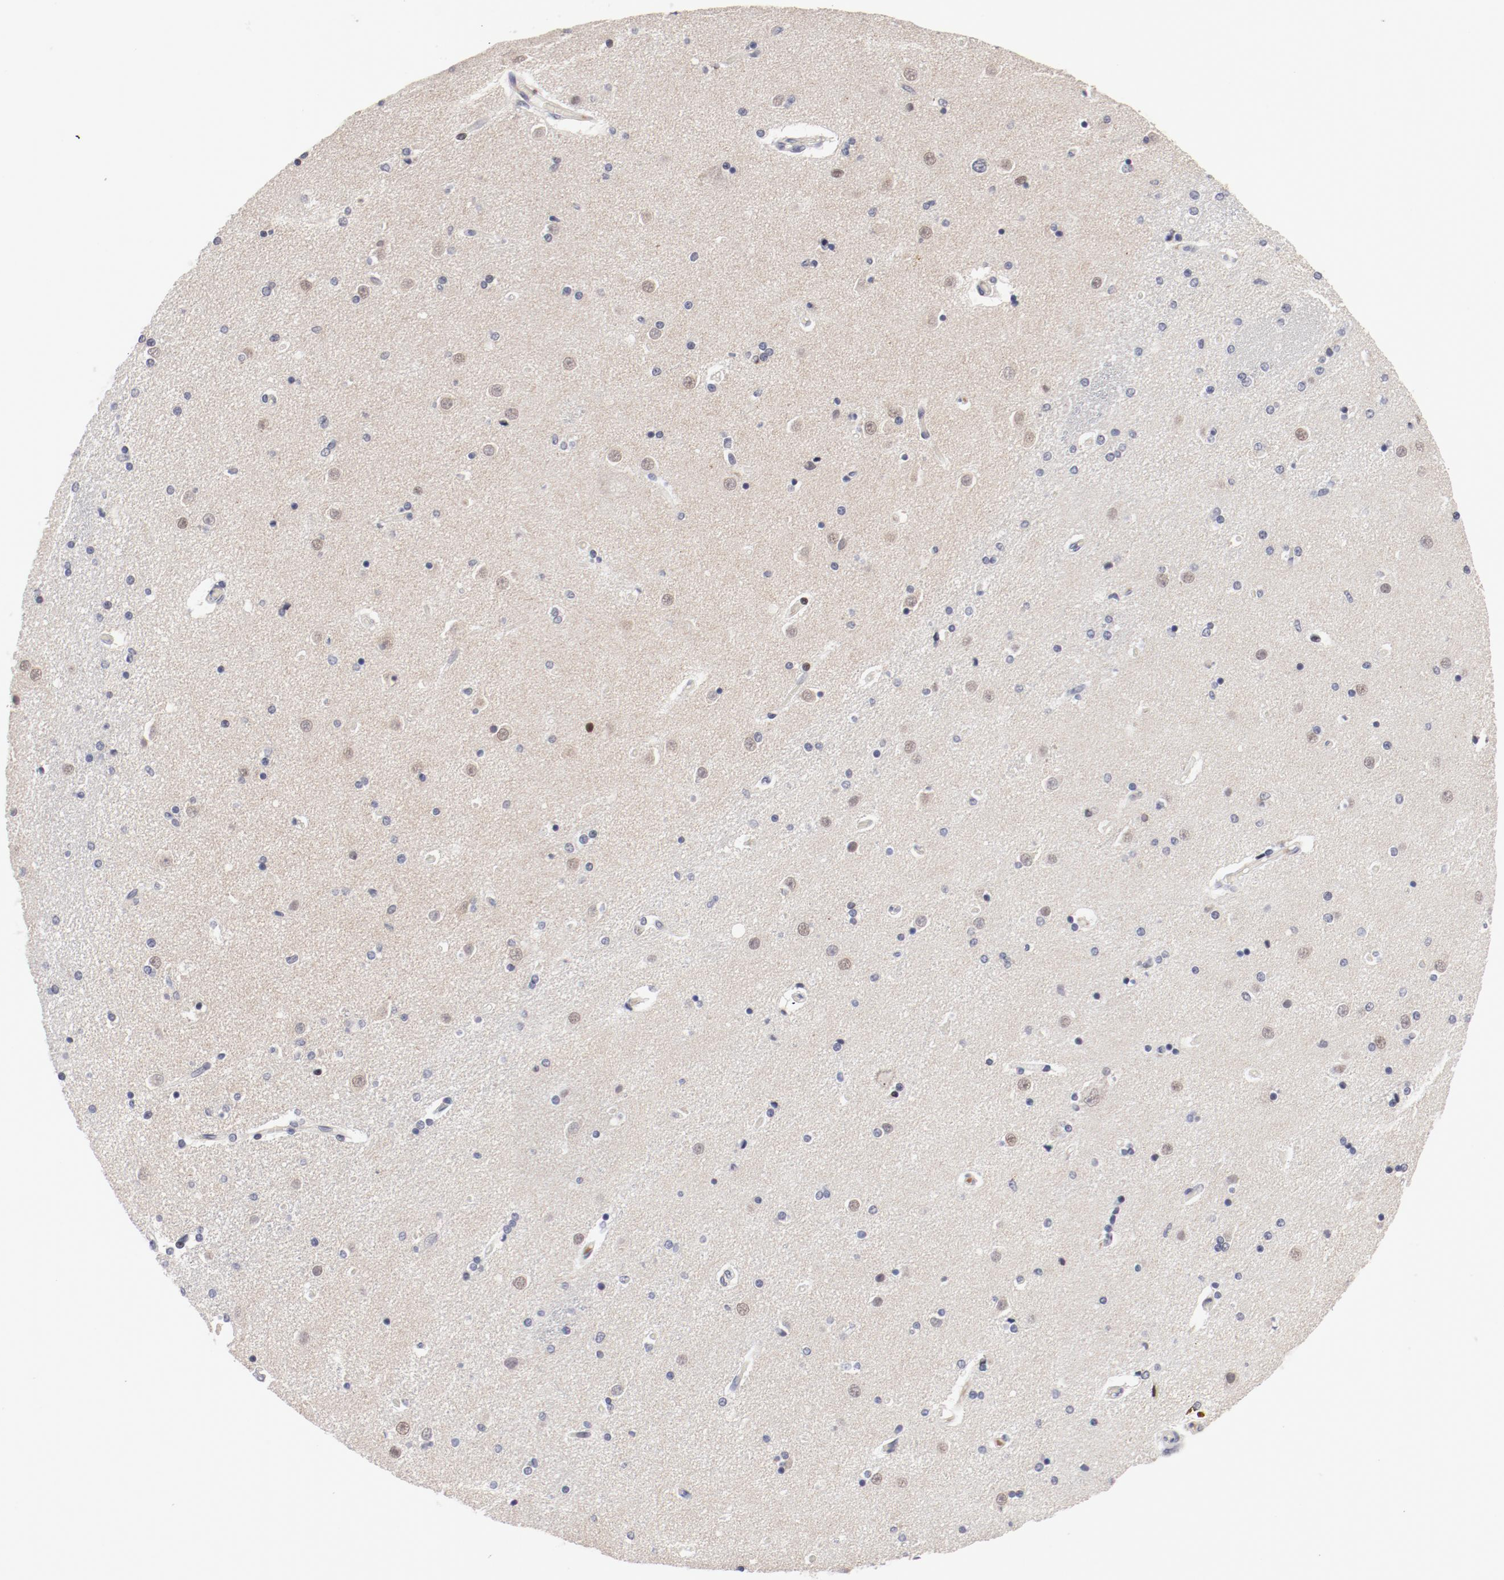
{"staining": {"intensity": "negative", "quantity": "none", "location": "none"}, "tissue": "caudate", "cell_type": "Glial cells", "image_type": "normal", "snomed": [{"axis": "morphology", "description": "Normal tissue, NOS"}, {"axis": "topography", "description": "Lateral ventricle wall"}], "caption": "Photomicrograph shows no significant protein staining in glial cells of normal caudate.", "gene": "FSCB", "patient": {"sex": "female", "age": 54}}